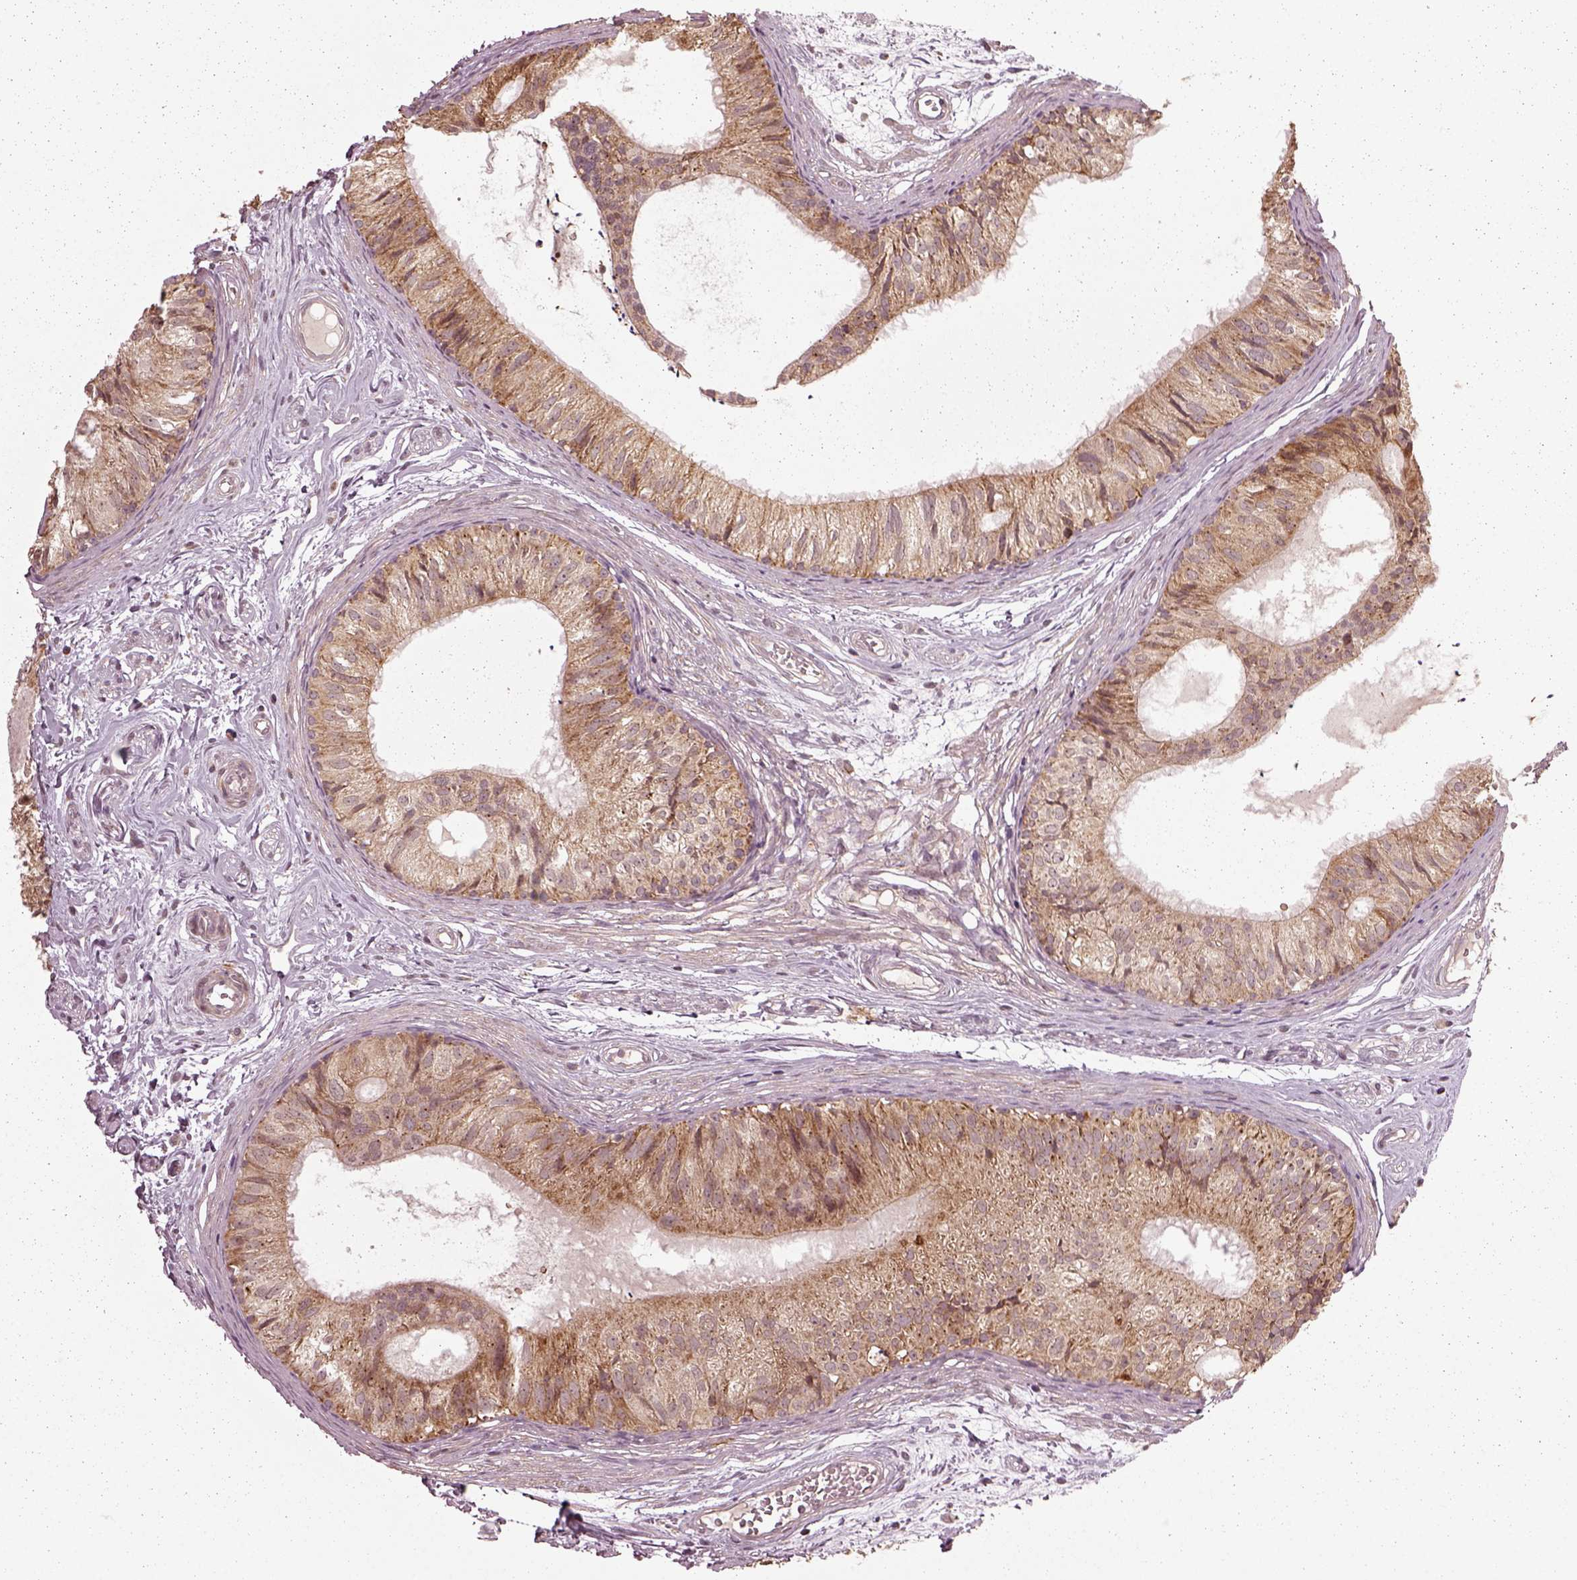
{"staining": {"intensity": "moderate", "quantity": ">75%", "location": "cytoplasmic/membranous"}, "tissue": "epididymis", "cell_type": "Glandular cells", "image_type": "normal", "snomed": [{"axis": "morphology", "description": "Normal tissue, NOS"}, {"axis": "topography", "description": "Epididymis"}], "caption": "Immunohistochemical staining of normal epididymis reveals moderate cytoplasmic/membranous protein expression in about >75% of glandular cells. (DAB (3,3'-diaminobenzidine) IHC, brown staining for protein, blue staining for nuclei).", "gene": "SEL1L3", "patient": {"sex": "male", "age": 25}}